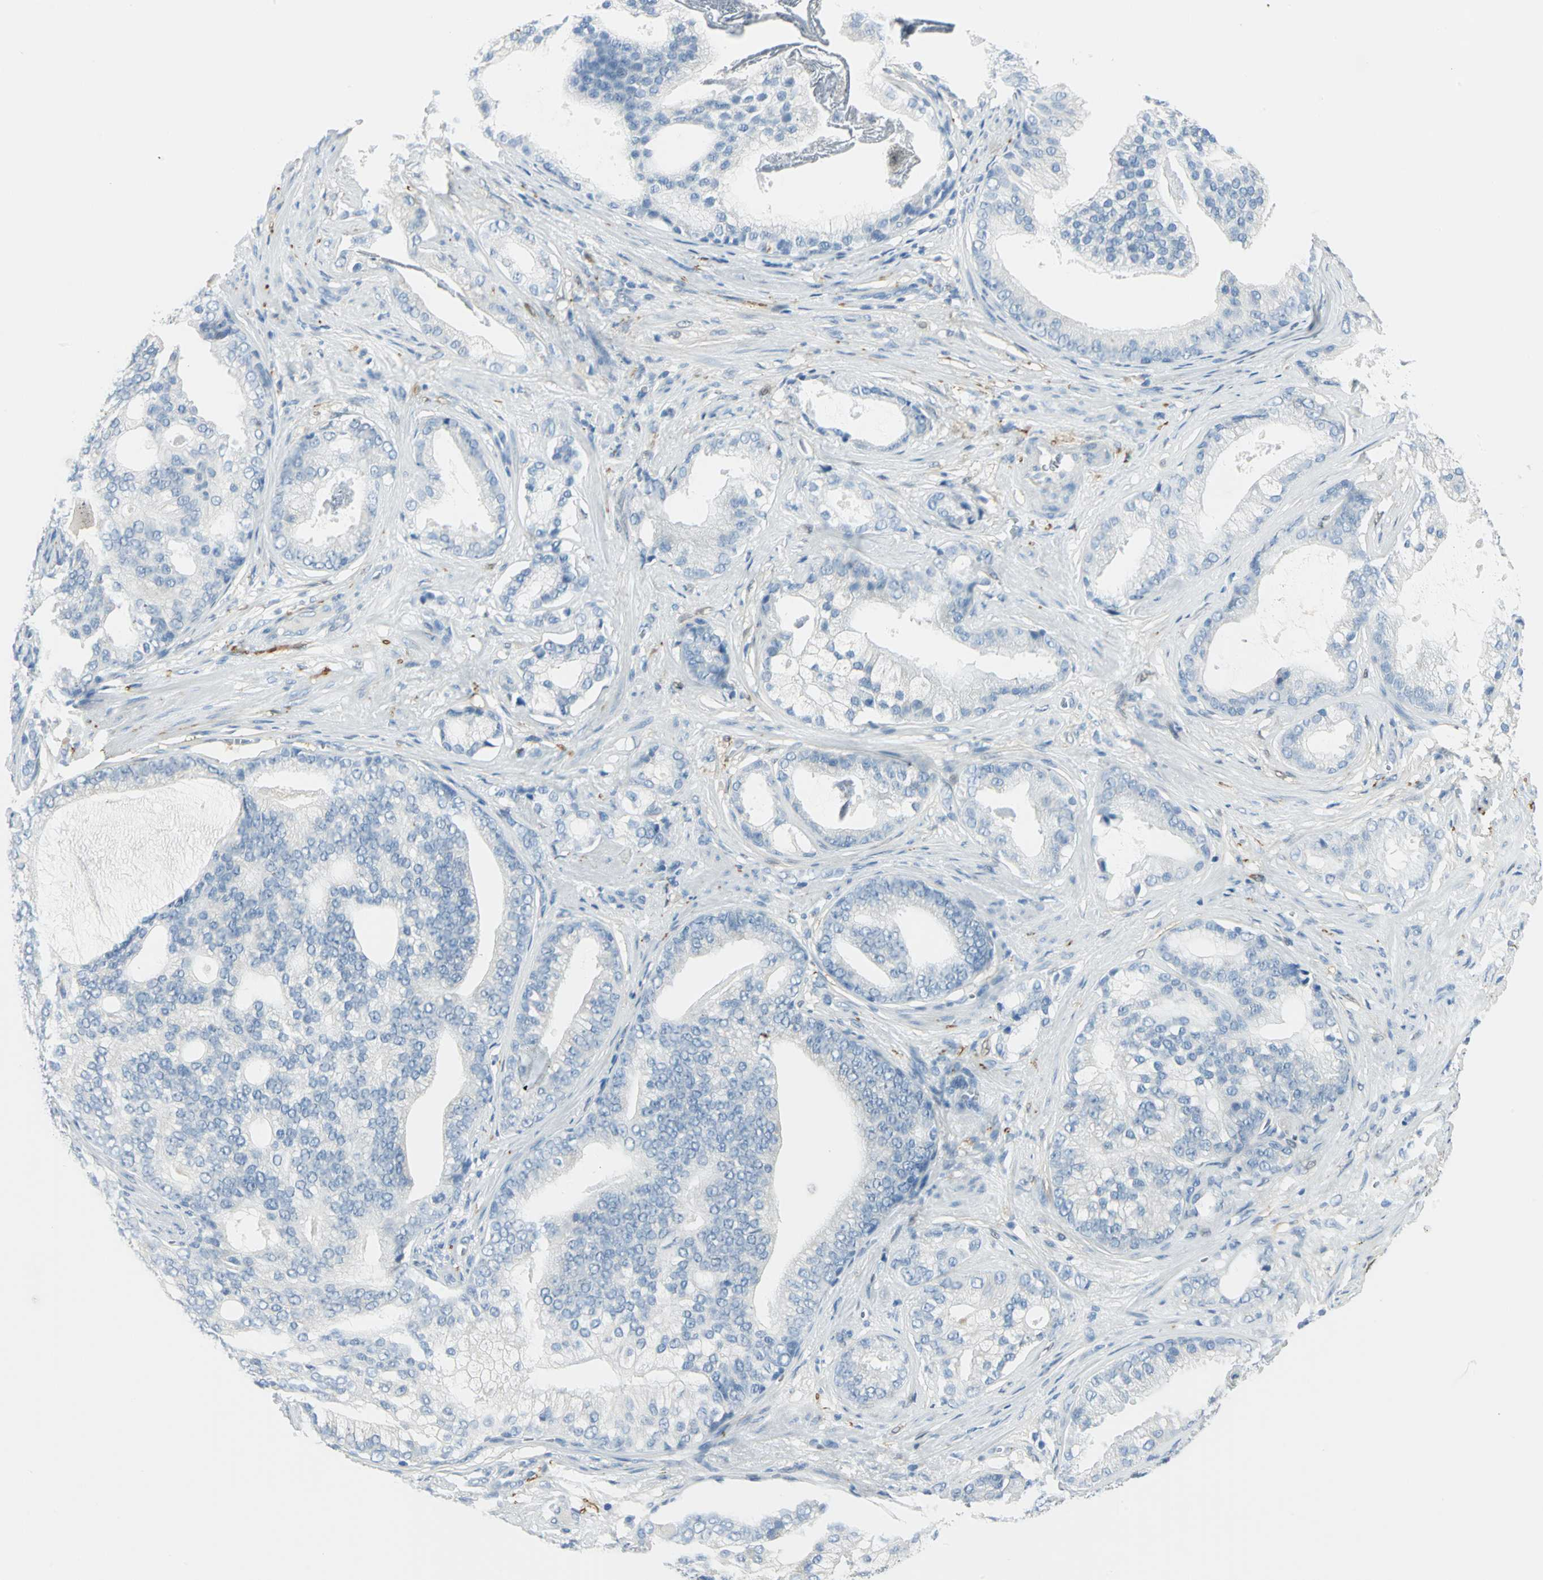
{"staining": {"intensity": "negative", "quantity": "none", "location": "none"}, "tissue": "prostate cancer", "cell_type": "Tumor cells", "image_type": "cancer", "snomed": [{"axis": "morphology", "description": "Adenocarcinoma, Low grade"}, {"axis": "topography", "description": "Prostate"}], "caption": "Immunohistochemistry image of neoplastic tissue: human prostate cancer (low-grade adenocarcinoma) stained with DAB exhibits no significant protein expression in tumor cells. The staining is performed using DAB brown chromogen with nuclei counter-stained in using hematoxylin.", "gene": "UCHL1", "patient": {"sex": "male", "age": 58}}